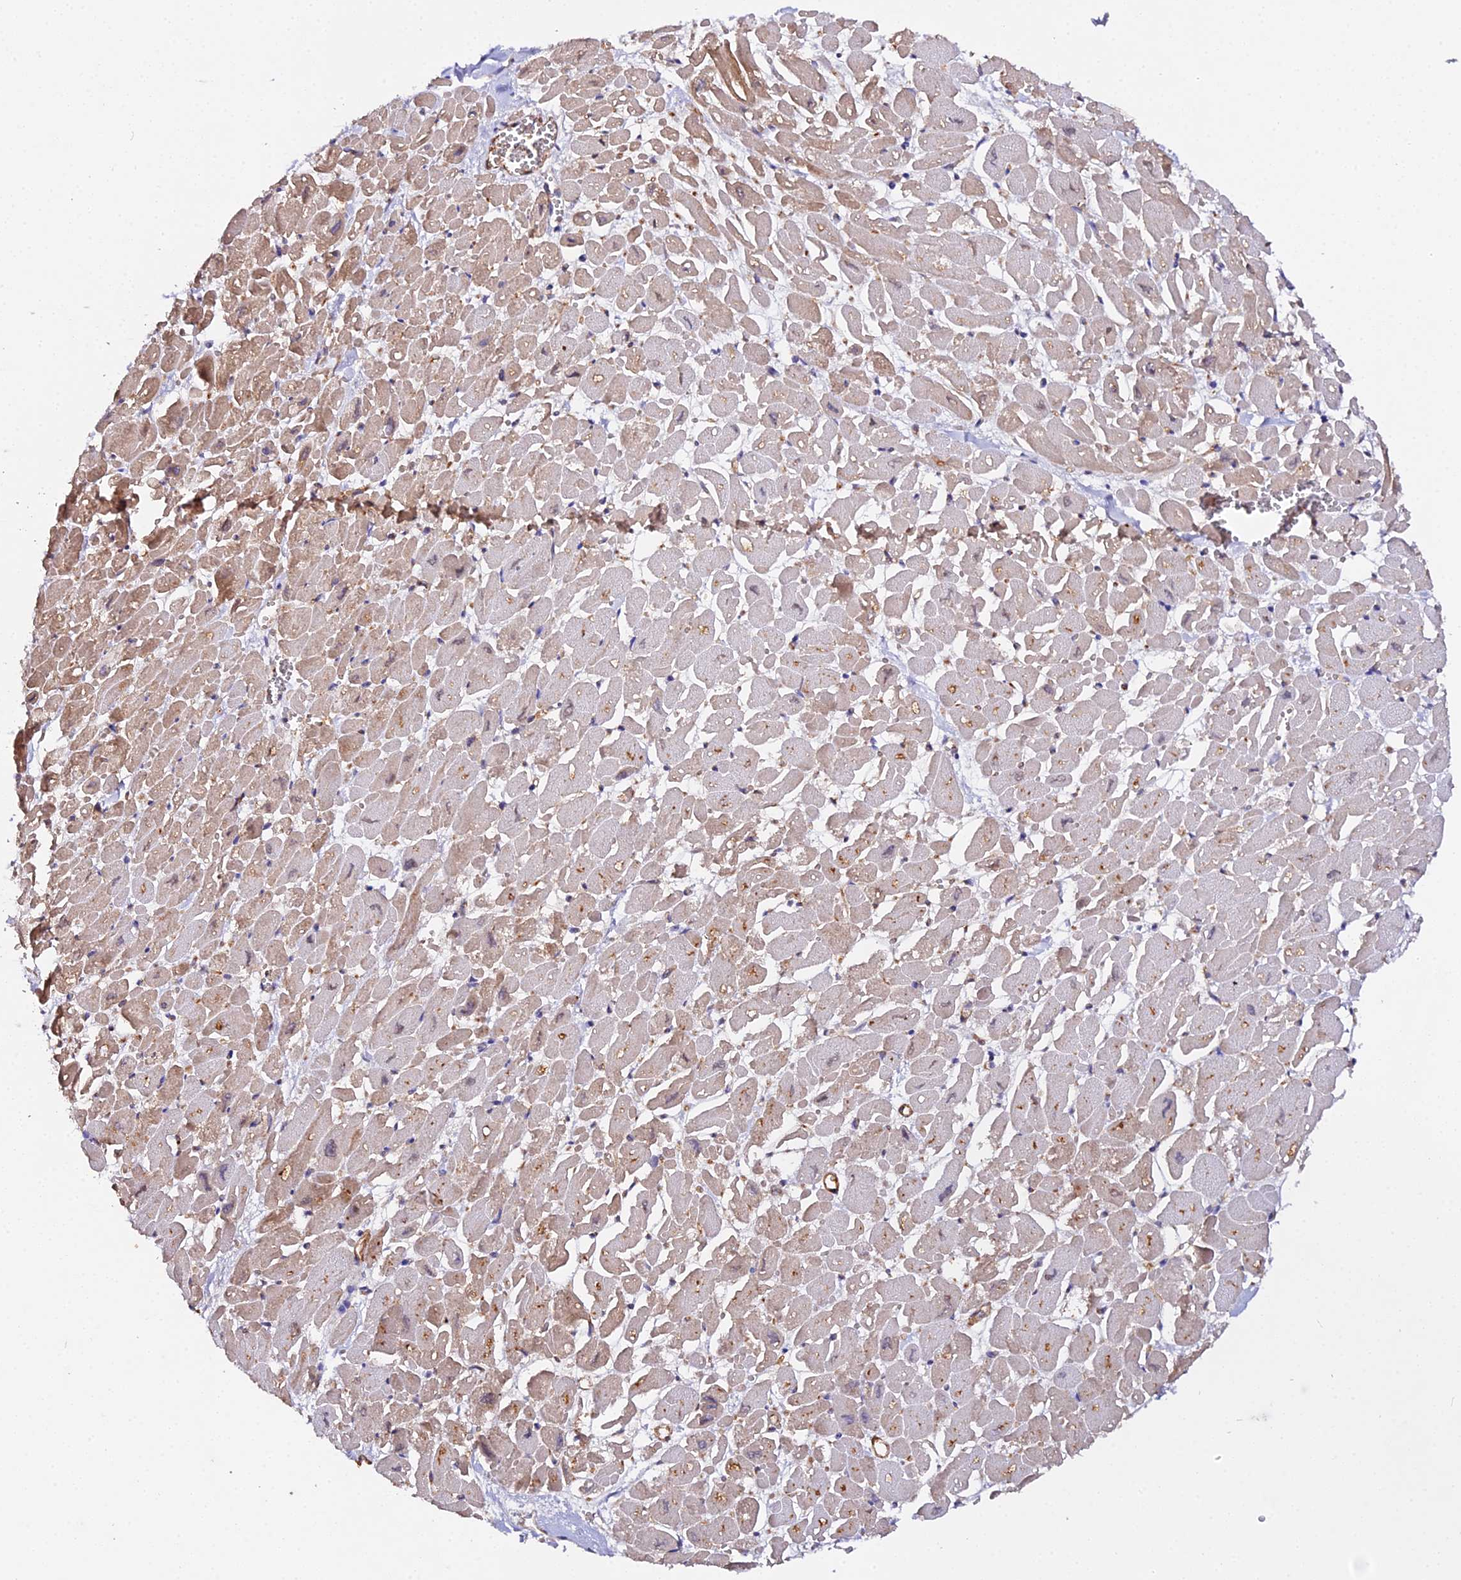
{"staining": {"intensity": "moderate", "quantity": "25%-75%", "location": "cytoplasmic/membranous"}, "tissue": "heart muscle", "cell_type": "Cardiomyocytes", "image_type": "normal", "snomed": [{"axis": "morphology", "description": "Normal tissue, NOS"}, {"axis": "topography", "description": "Heart"}], "caption": "This is an image of immunohistochemistry (IHC) staining of normal heart muscle, which shows moderate staining in the cytoplasmic/membranous of cardiomyocytes.", "gene": "TRIM26", "patient": {"sex": "male", "age": 54}}